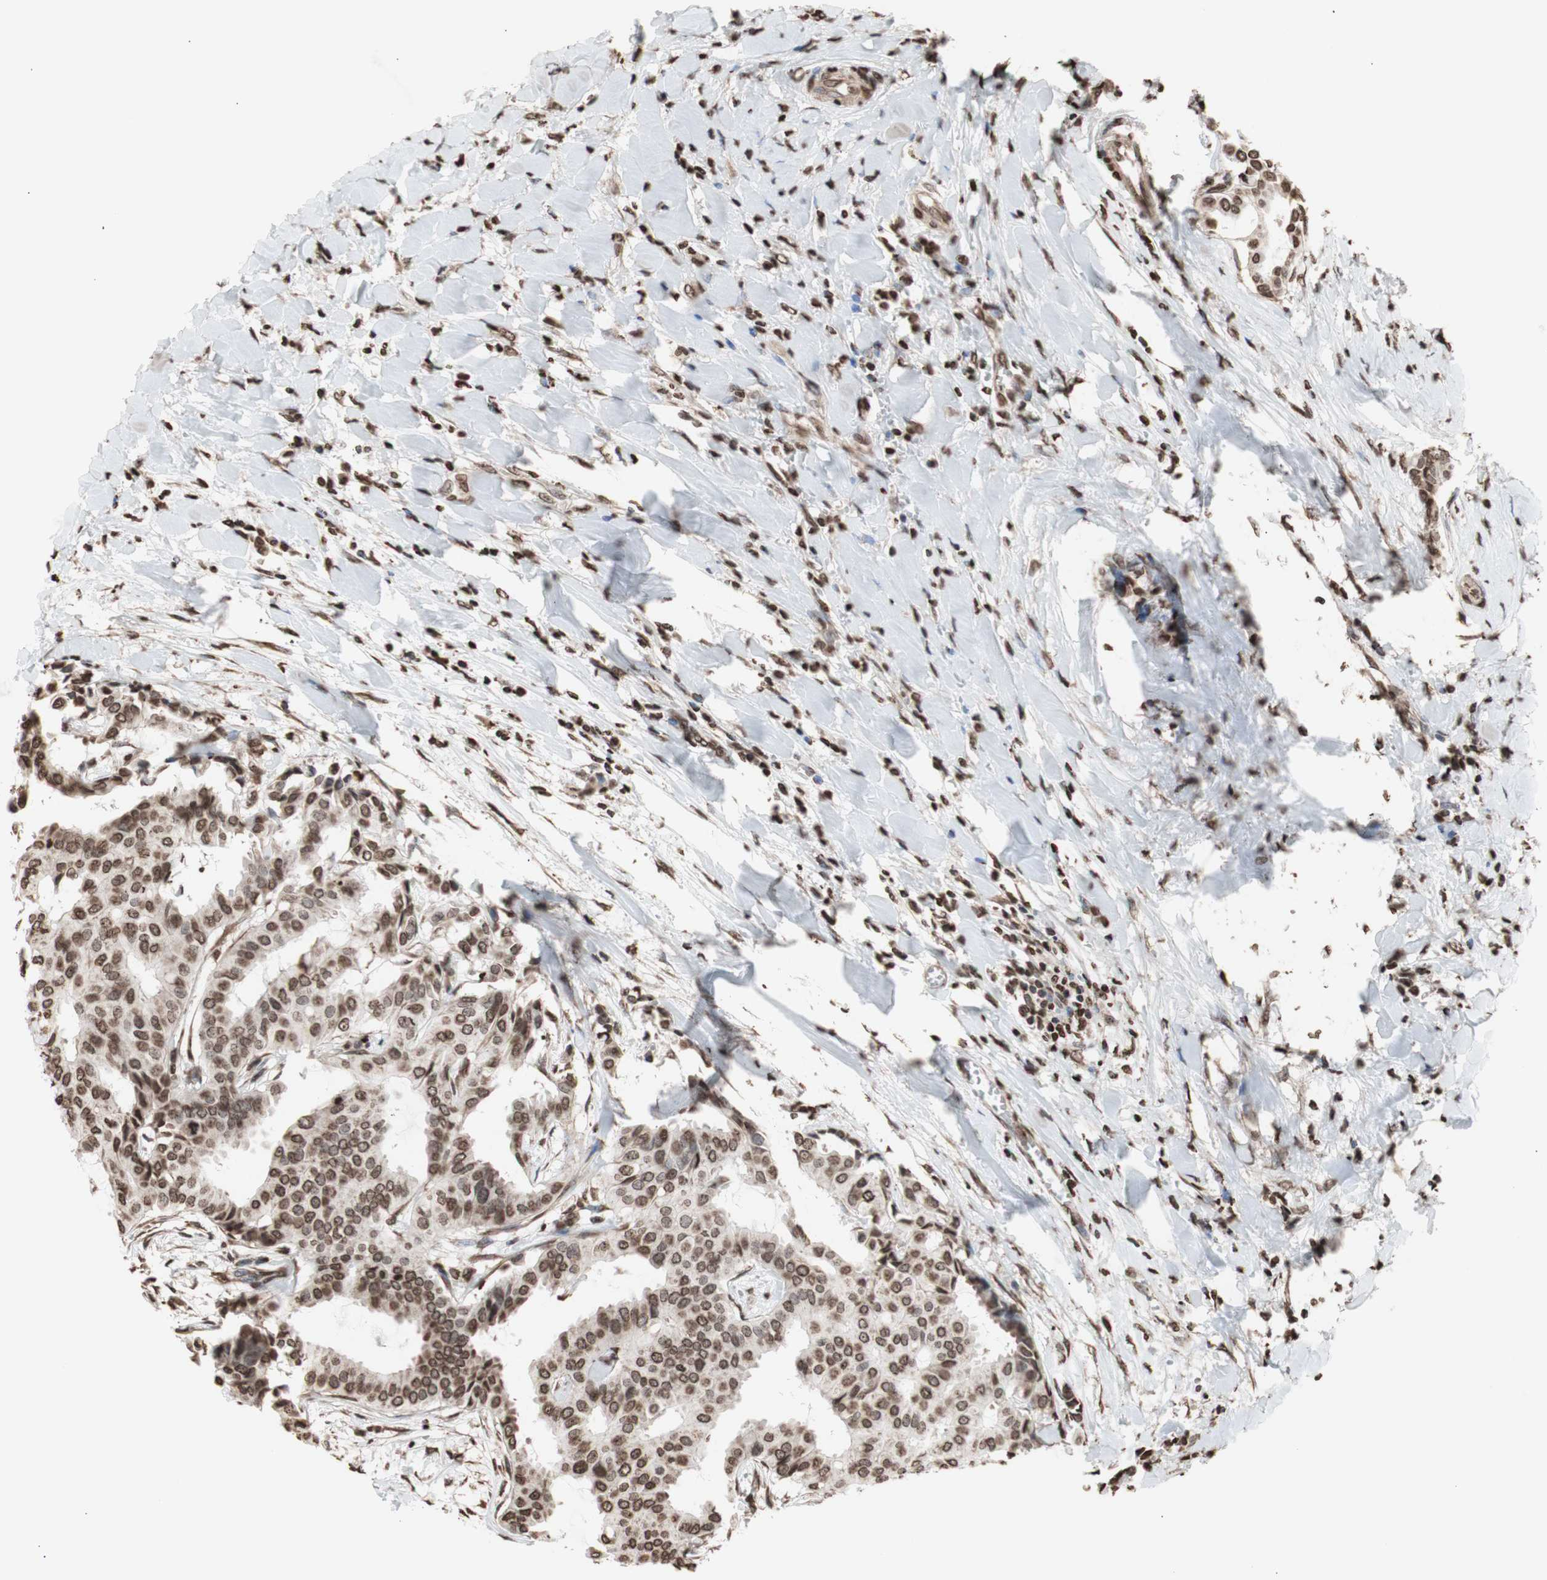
{"staining": {"intensity": "moderate", "quantity": ">75%", "location": "cytoplasmic/membranous,nuclear"}, "tissue": "head and neck cancer", "cell_type": "Tumor cells", "image_type": "cancer", "snomed": [{"axis": "morphology", "description": "Adenocarcinoma, NOS"}, {"axis": "topography", "description": "Salivary gland"}, {"axis": "topography", "description": "Head-Neck"}], "caption": "DAB immunohistochemical staining of head and neck adenocarcinoma shows moderate cytoplasmic/membranous and nuclear protein staining in about >75% of tumor cells.", "gene": "SNAI2", "patient": {"sex": "female", "age": 59}}